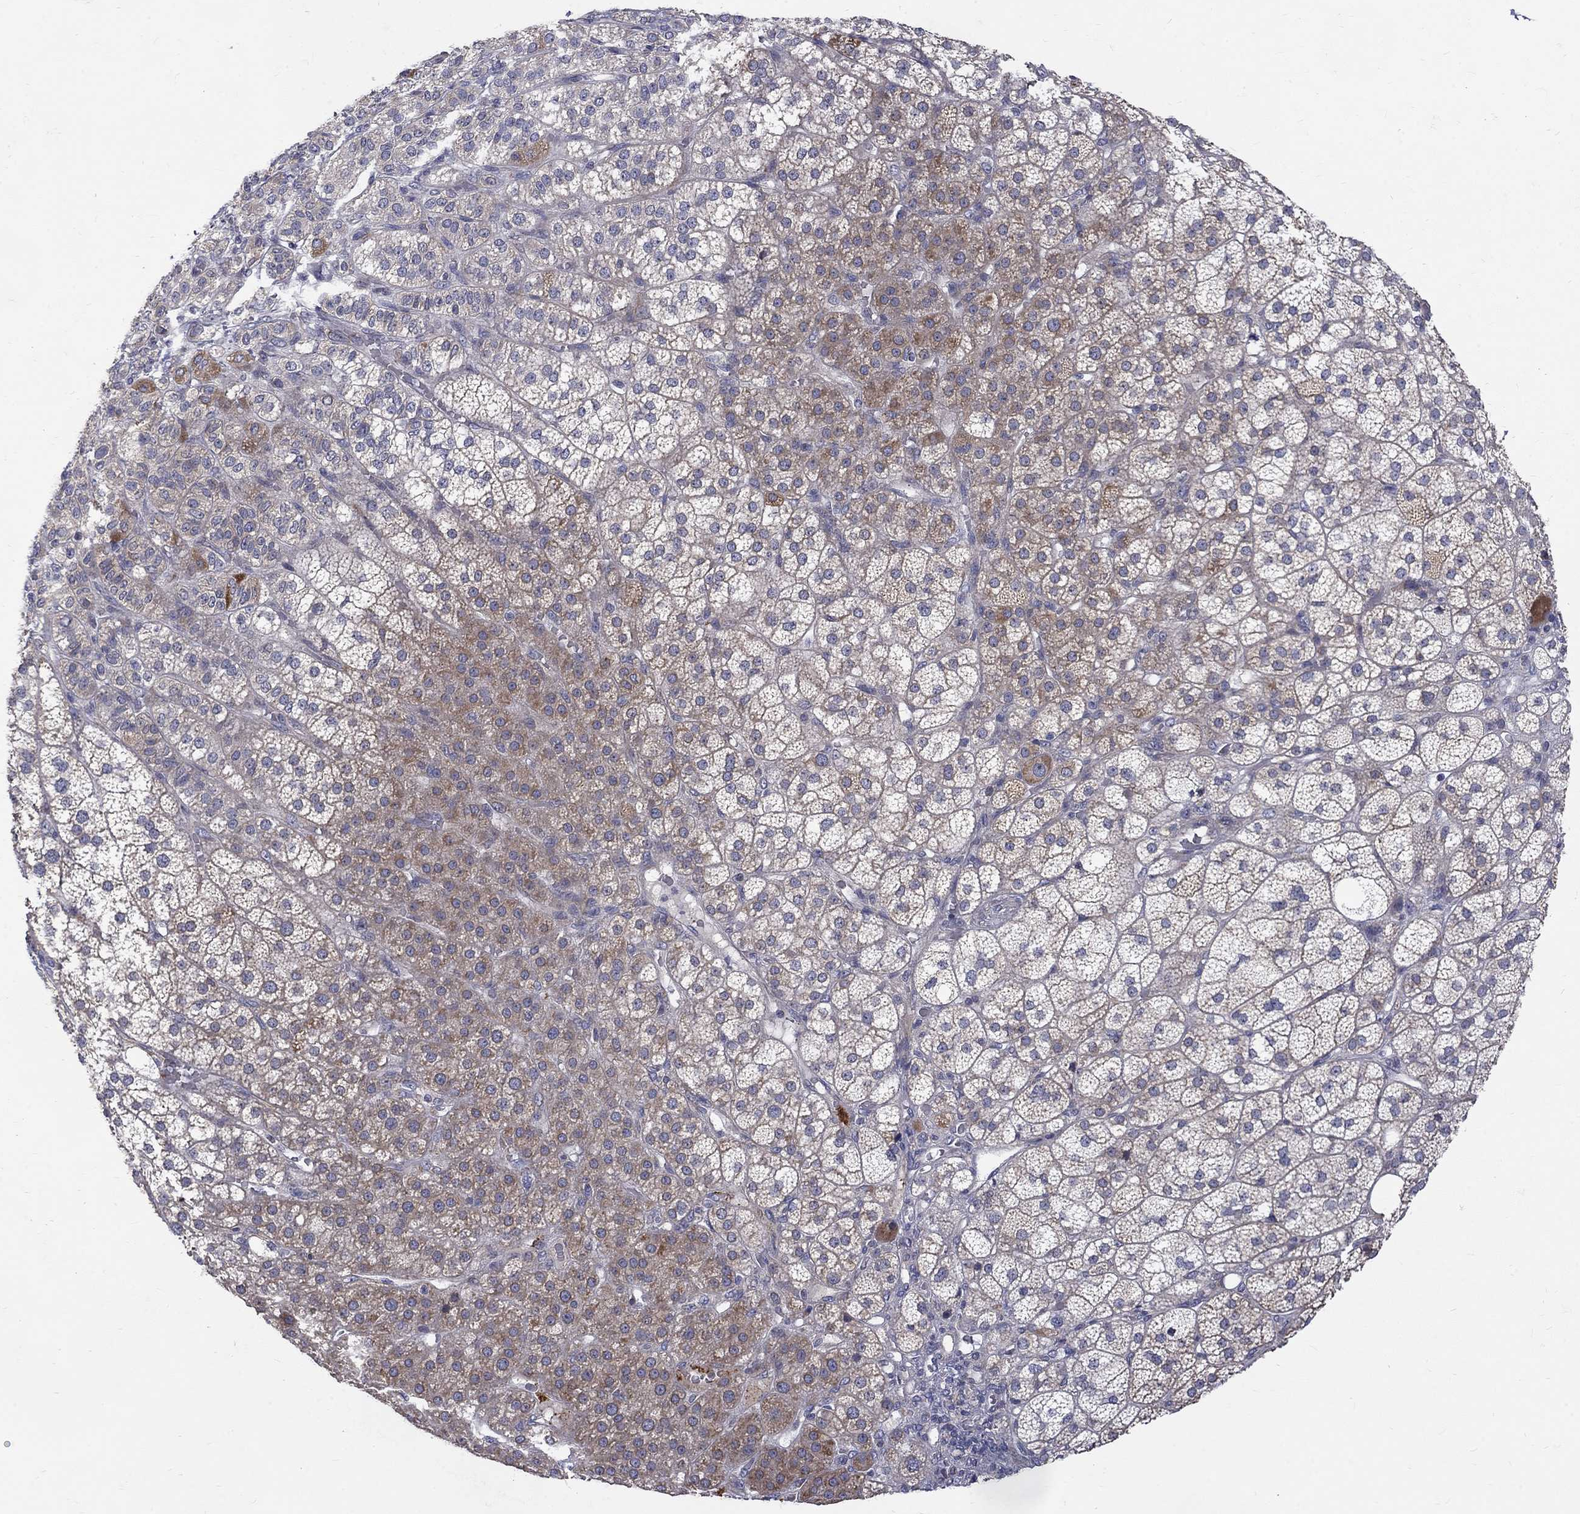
{"staining": {"intensity": "moderate", "quantity": "<25%", "location": "cytoplasmic/membranous"}, "tissue": "adrenal gland", "cell_type": "Glandular cells", "image_type": "normal", "snomed": [{"axis": "morphology", "description": "Normal tissue, NOS"}, {"axis": "topography", "description": "Adrenal gland"}], "caption": "Immunohistochemistry (IHC) histopathology image of unremarkable human adrenal gland stained for a protein (brown), which reveals low levels of moderate cytoplasmic/membranous expression in approximately <25% of glandular cells.", "gene": "SH2B1", "patient": {"sex": "female", "age": 60}}